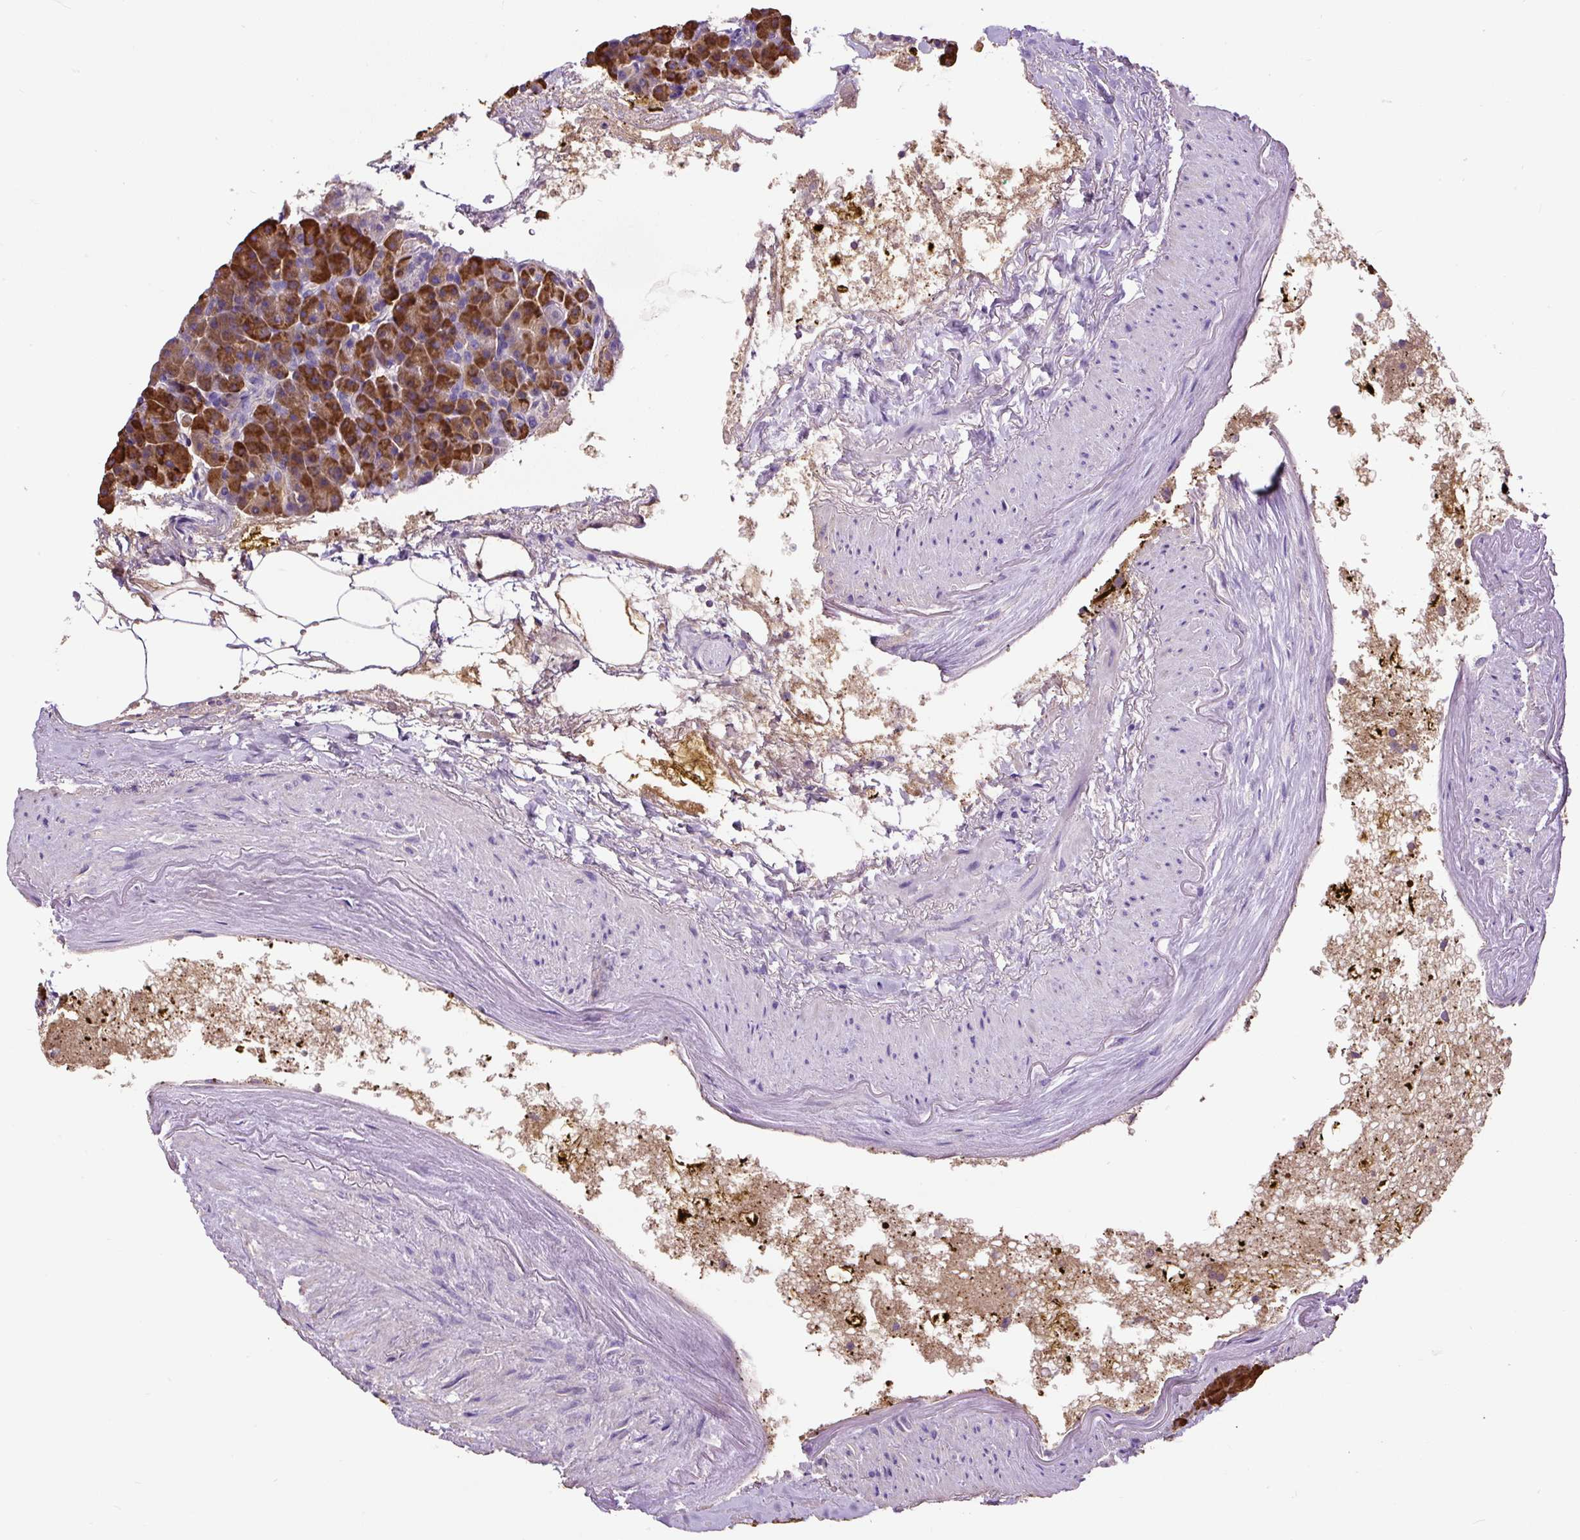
{"staining": {"intensity": "strong", "quantity": ">75%", "location": "cytoplasmic/membranous"}, "tissue": "pancreas", "cell_type": "Exocrine glandular cells", "image_type": "normal", "snomed": [{"axis": "morphology", "description": "Normal tissue, NOS"}, {"axis": "topography", "description": "Pancreas"}], "caption": "Protein expression analysis of unremarkable pancreas shows strong cytoplasmic/membranous positivity in about >75% of exocrine glandular cells. (Brightfield microscopy of DAB IHC at high magnification).", "gene": "PDIA2", "patient": {"sex": "female", "age": 74}}